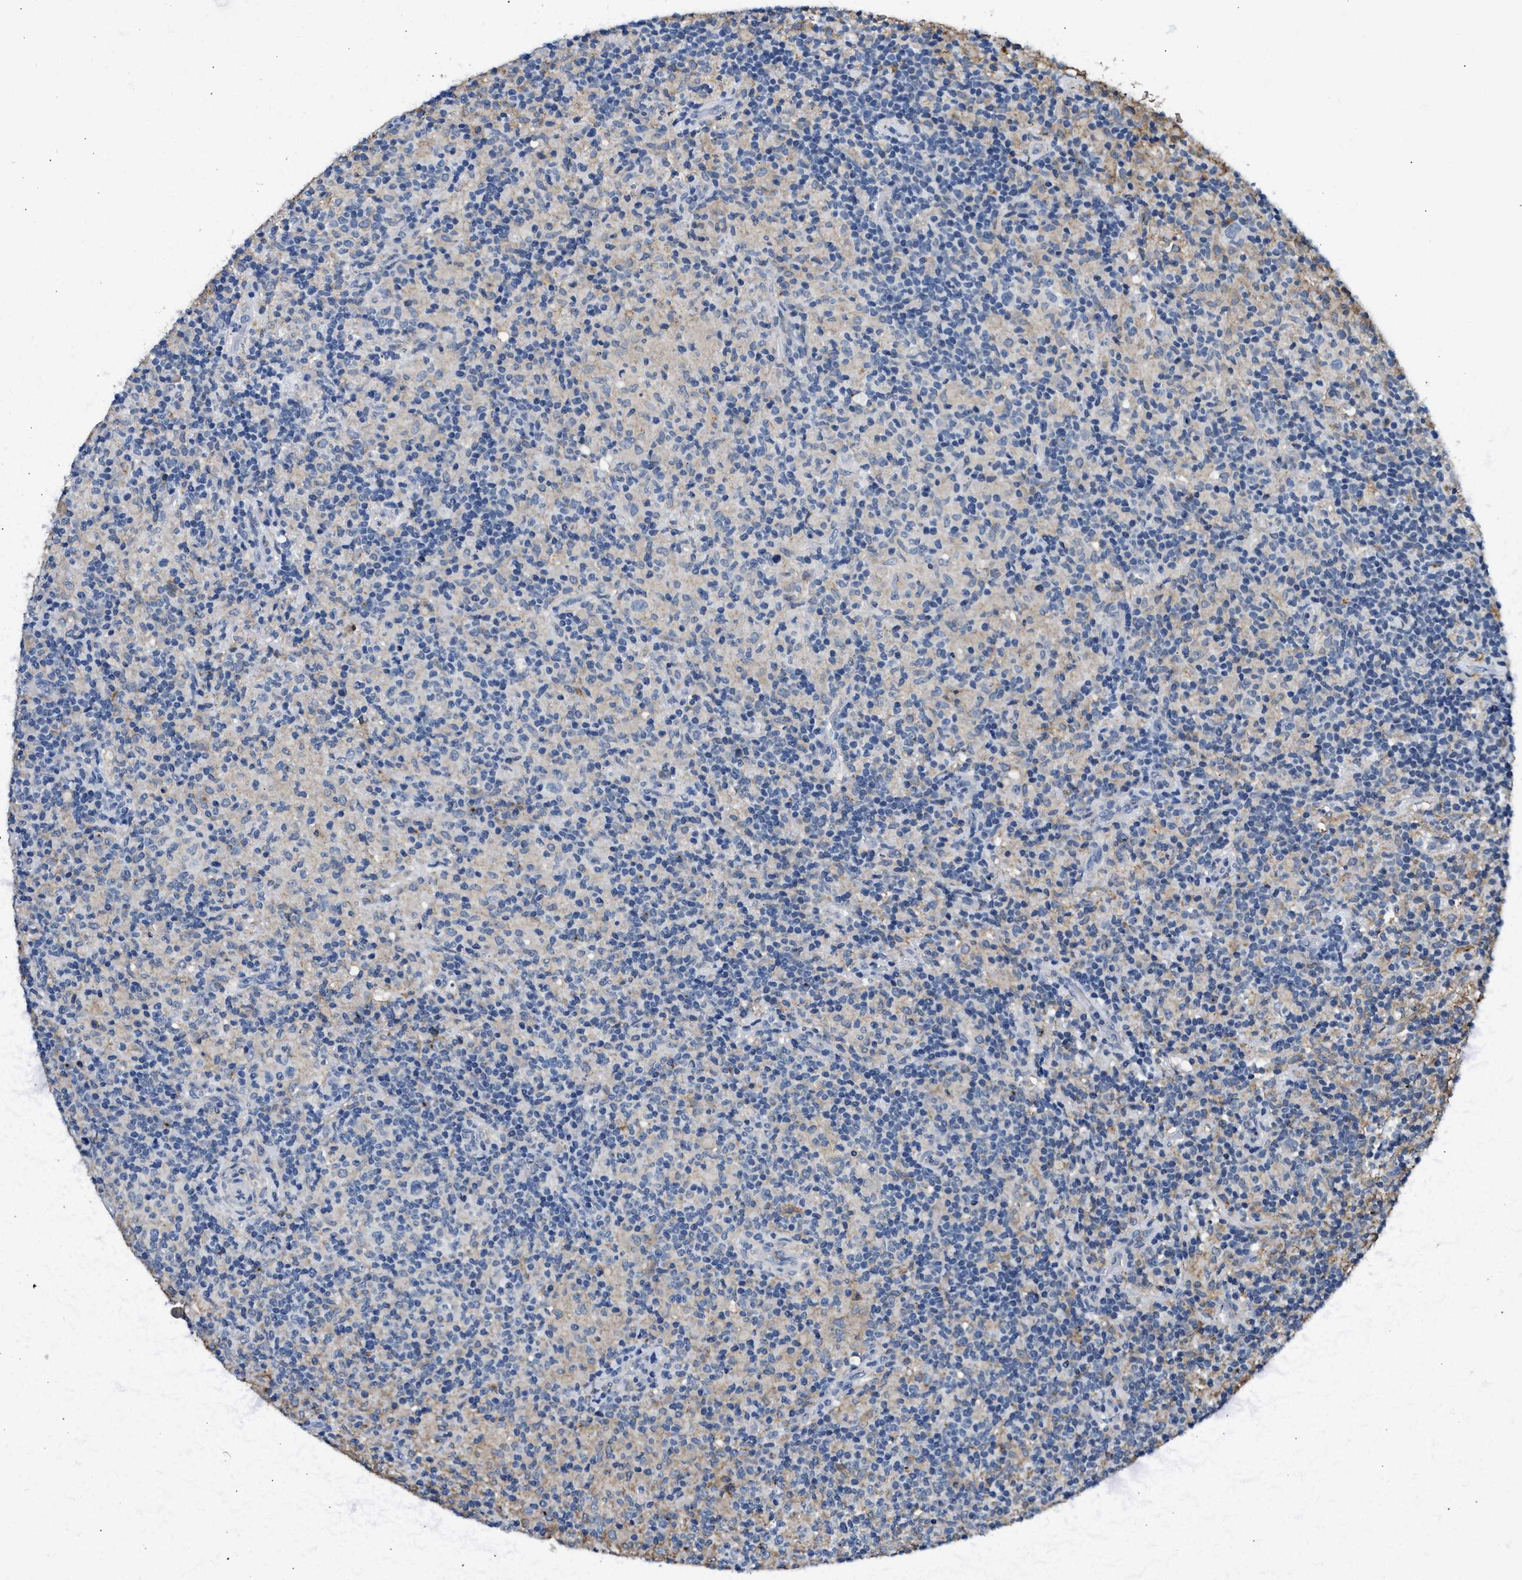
{"staining": {"intensity": "negative", "quantity": "none", "location": "none"}, "tissue": "lymphoma", "cell_type": "Tumor cells", "image_type": "cancer", "snomed": [{"axis": "morphology", "description": "Hodgkin's disease, NOS"}, {"axis": "topography", "description": "Lymph node"}], "caption": "A micrograph of Hodgkin's disease stained for a protein shows no brown staining in tumor cells. (Stains: DAB (3,3'-diaminobenzidine) immunohistochemistry (IHC) with hematoxylin counter stain, Microscopy: brightfield microscopy at high magnification).", "gene": "LRP1", "patient": {"sex": "male", "age": 70}}